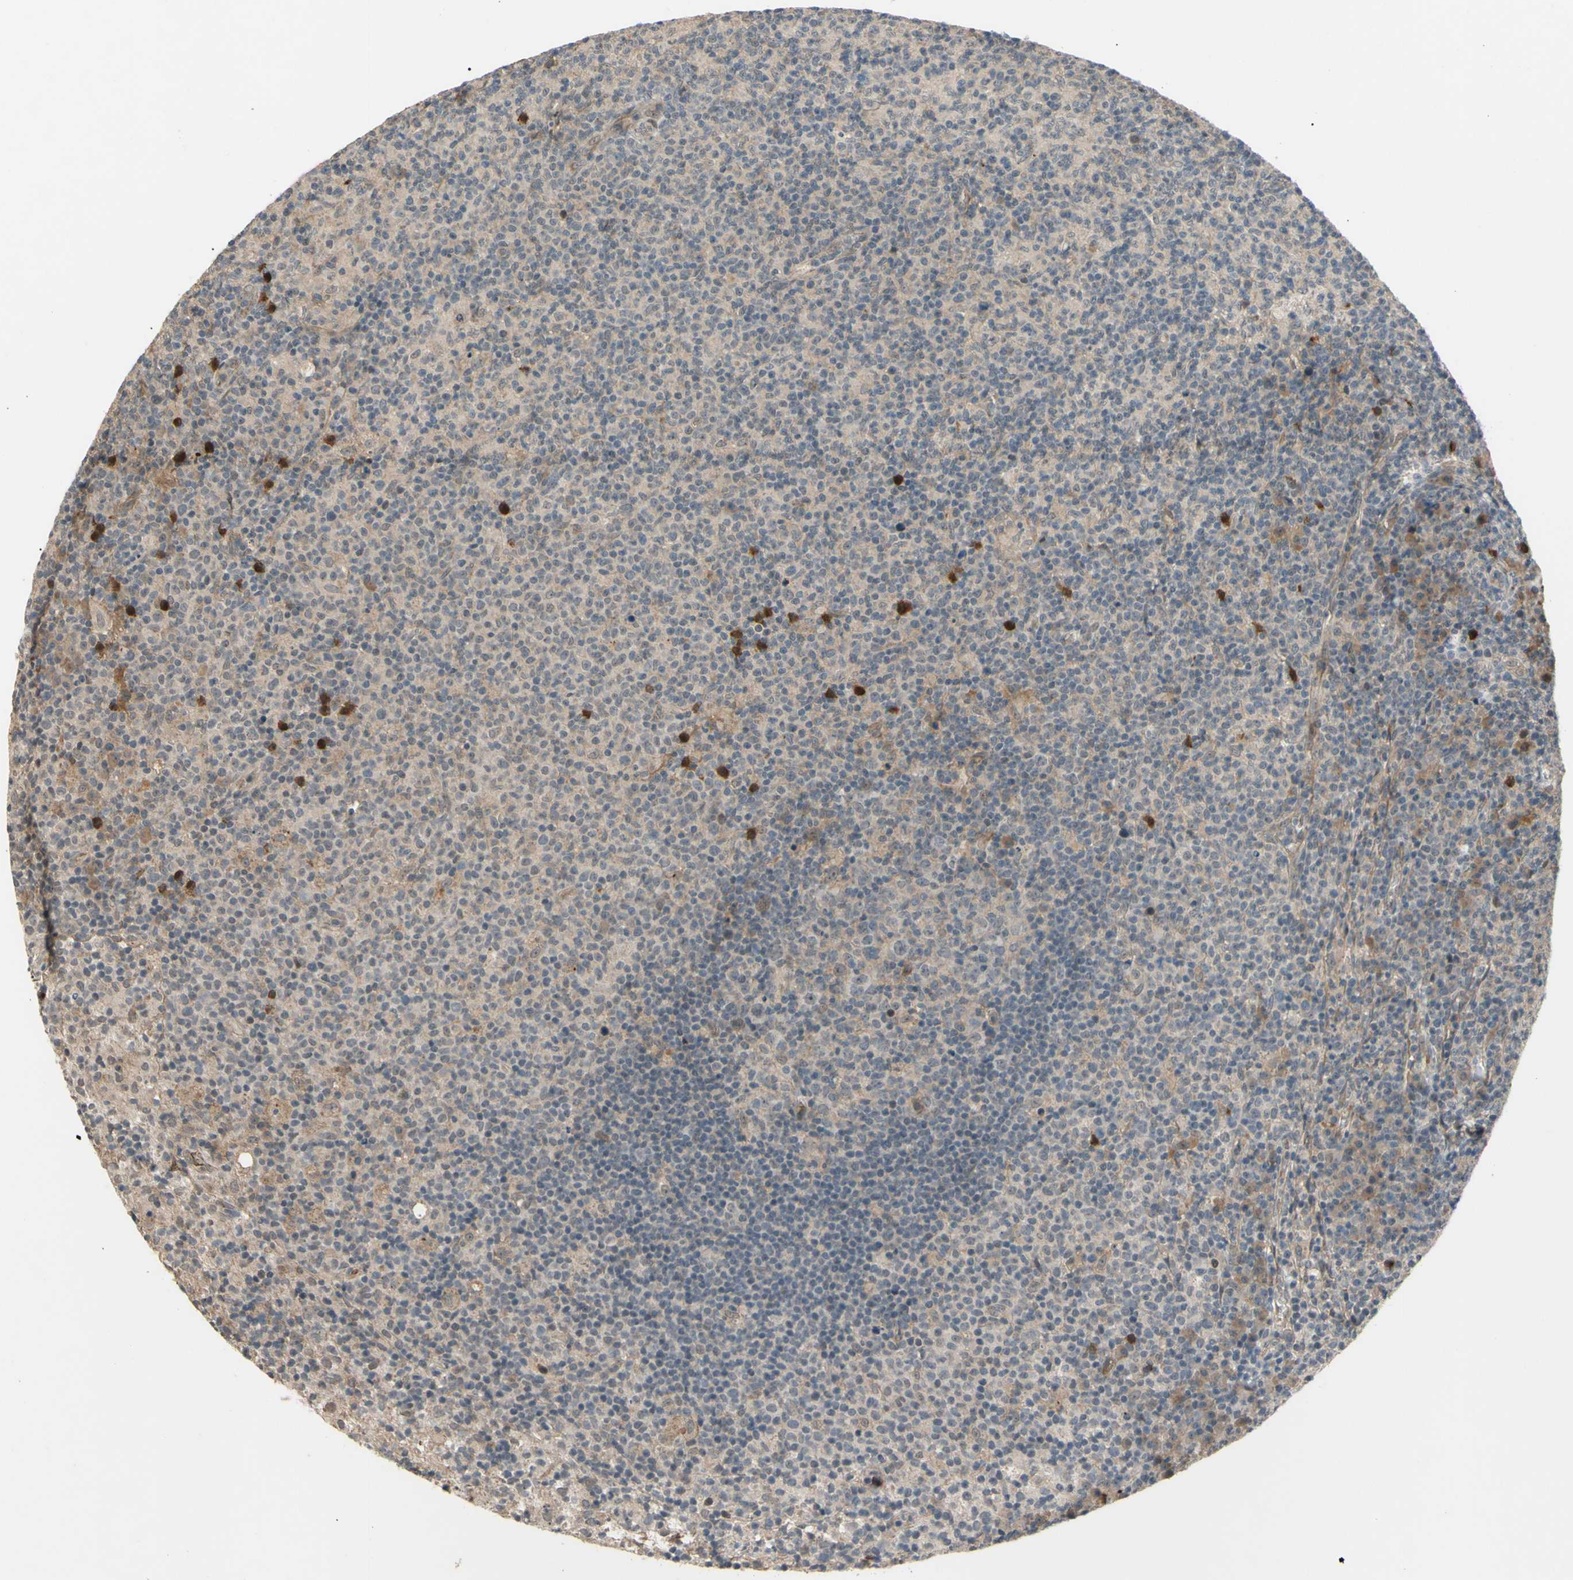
{"staining": {"intensity": "weak", "quantity": "25%-75%", "location": "cytoplasmic/membranous"}, "tissue": "lymph node", "cell_type": "Germinal center cells", "image_type": "normal", "snomed": [{"axis": "morphology", "description": "Normal tissue, NOS"}, {"axis": "morphology", "description": "Inflammation, NOS"}, {"axis": "topography", "description": "Lymph node"}], "caption": "A histopathology image of human lymph node stained for a protein reveals weak cytoplasmic/membranous brown staining in germinal center cells. The staining was performed using DAB (3,3'-diaminobenzidine) to visualize the protein expression in brown, while the nuclei were stained in blue with hematoxylin (Magnification: 20x).", "gene": "ALK", "patient": {"sex": "male", "age": 55}}